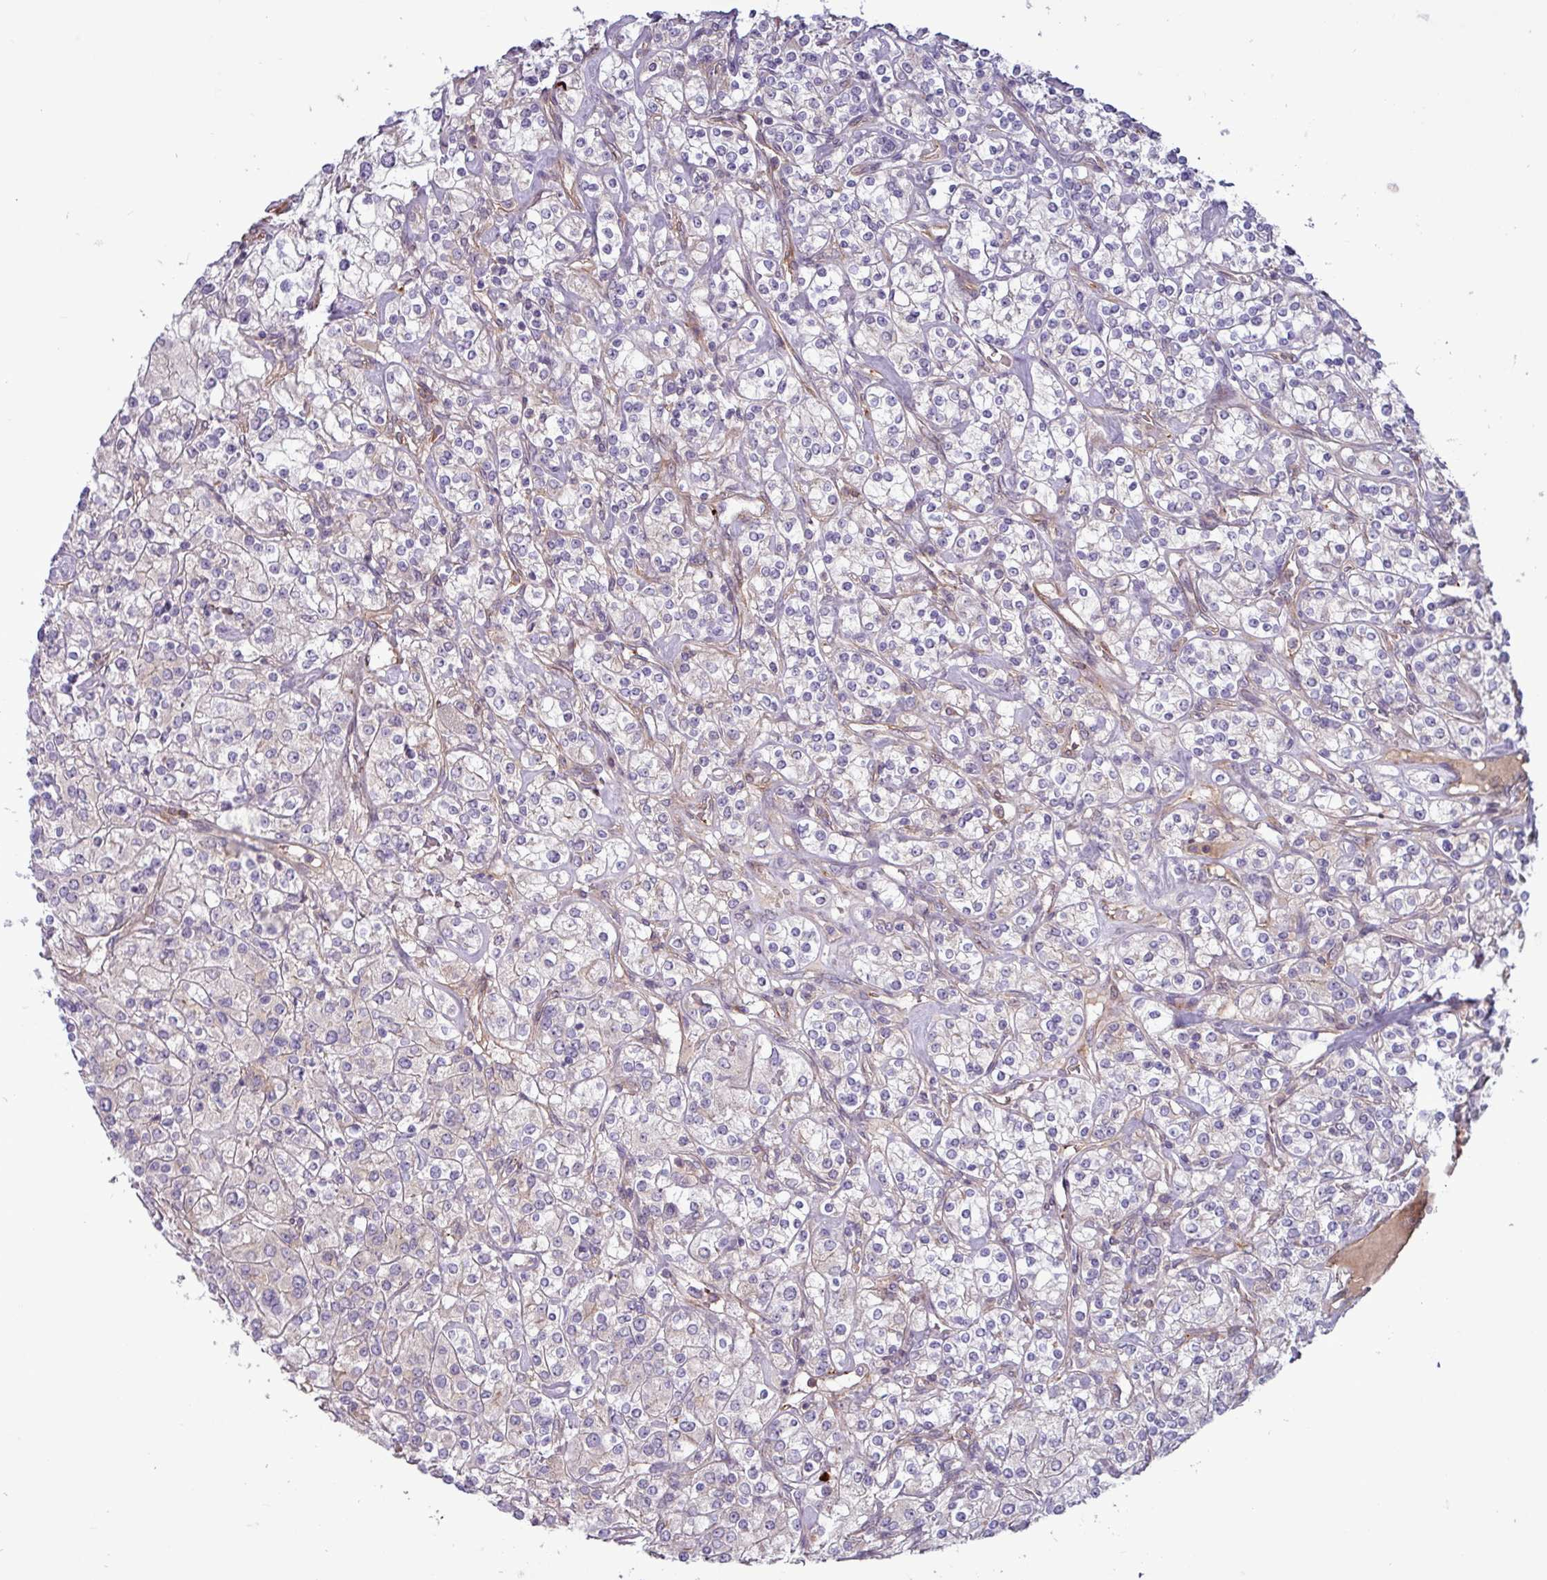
{"staining": {"intensity": "negative", "quantity": "none", "location": "none"}, "tissue": "renal cancer", "cell_type": "Tumor cells", "image_type": "cancer", "snomed": [{"axis": "morphology", "description": "Adenocarcinoma, NOS"}, {"axis": "topography", "description": "Kidney"}], "caption": "Immunohistochemistry (IHC) image of human adenocarcinoma (renal) stained for a protein (brown), which reveals no positivity in tumor cells.", "gene": "PCED1A", "patient": {"sex": "male", "age": 77}}